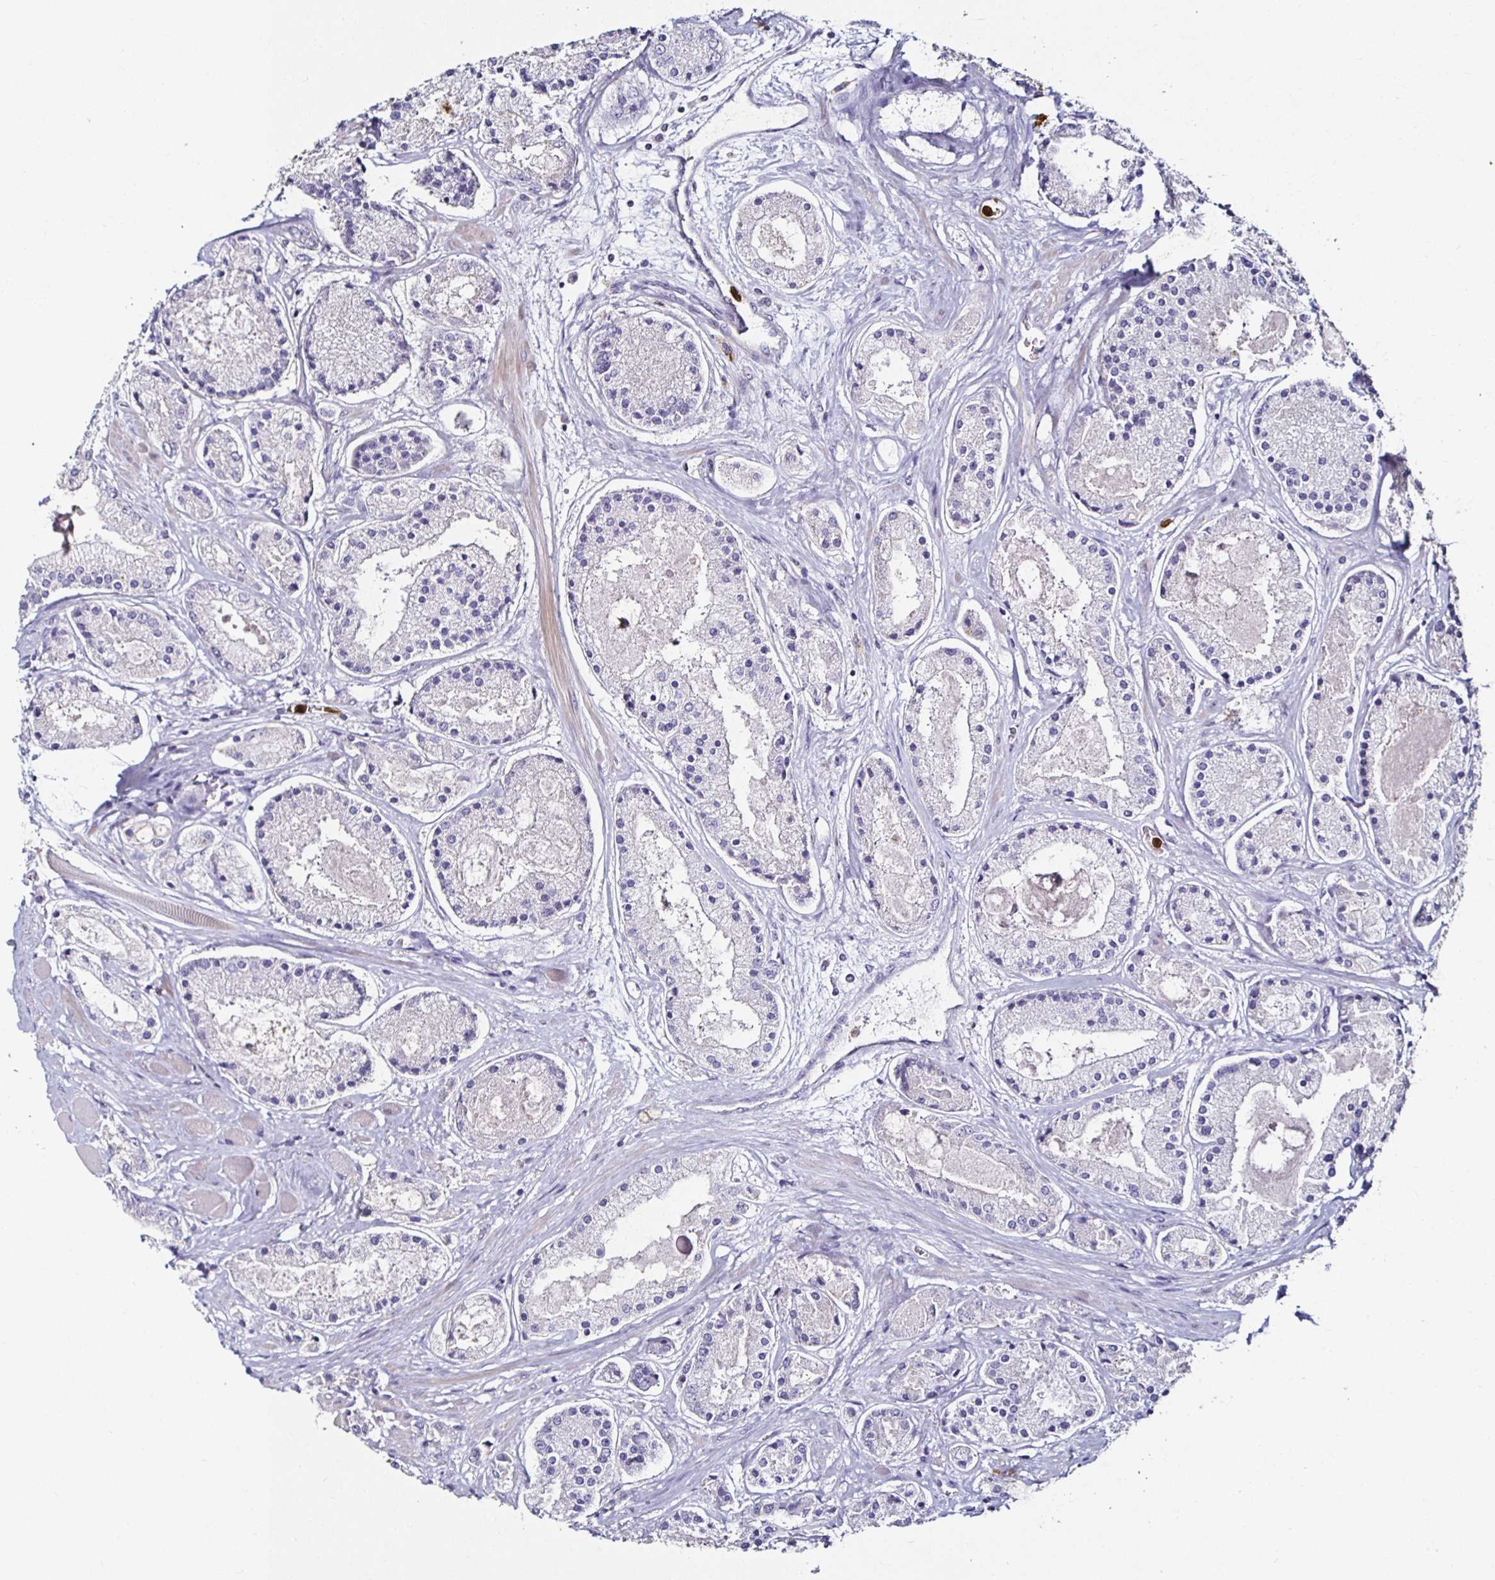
{"staining": {"intensity": "negative", "quantity": "none", "location": "none"}, "tissue": "prostate cancer", "cell_type": "Tumor cells", "image_type": "cancer", "snomed": [{"axis": "morphology", "description": "Adenocarcinoma, High grade"}, {"axis": "topography", "description": "Prostate"}], "caption": "DAB (3,3'-diaminobenzidine) immunohistochemical staining of adenocarcinoma (high-grade) (prostate) displays no significant staining in tumor cells.", "gene": "TLR4", "patient": {"sex": "male", "age": 67}}